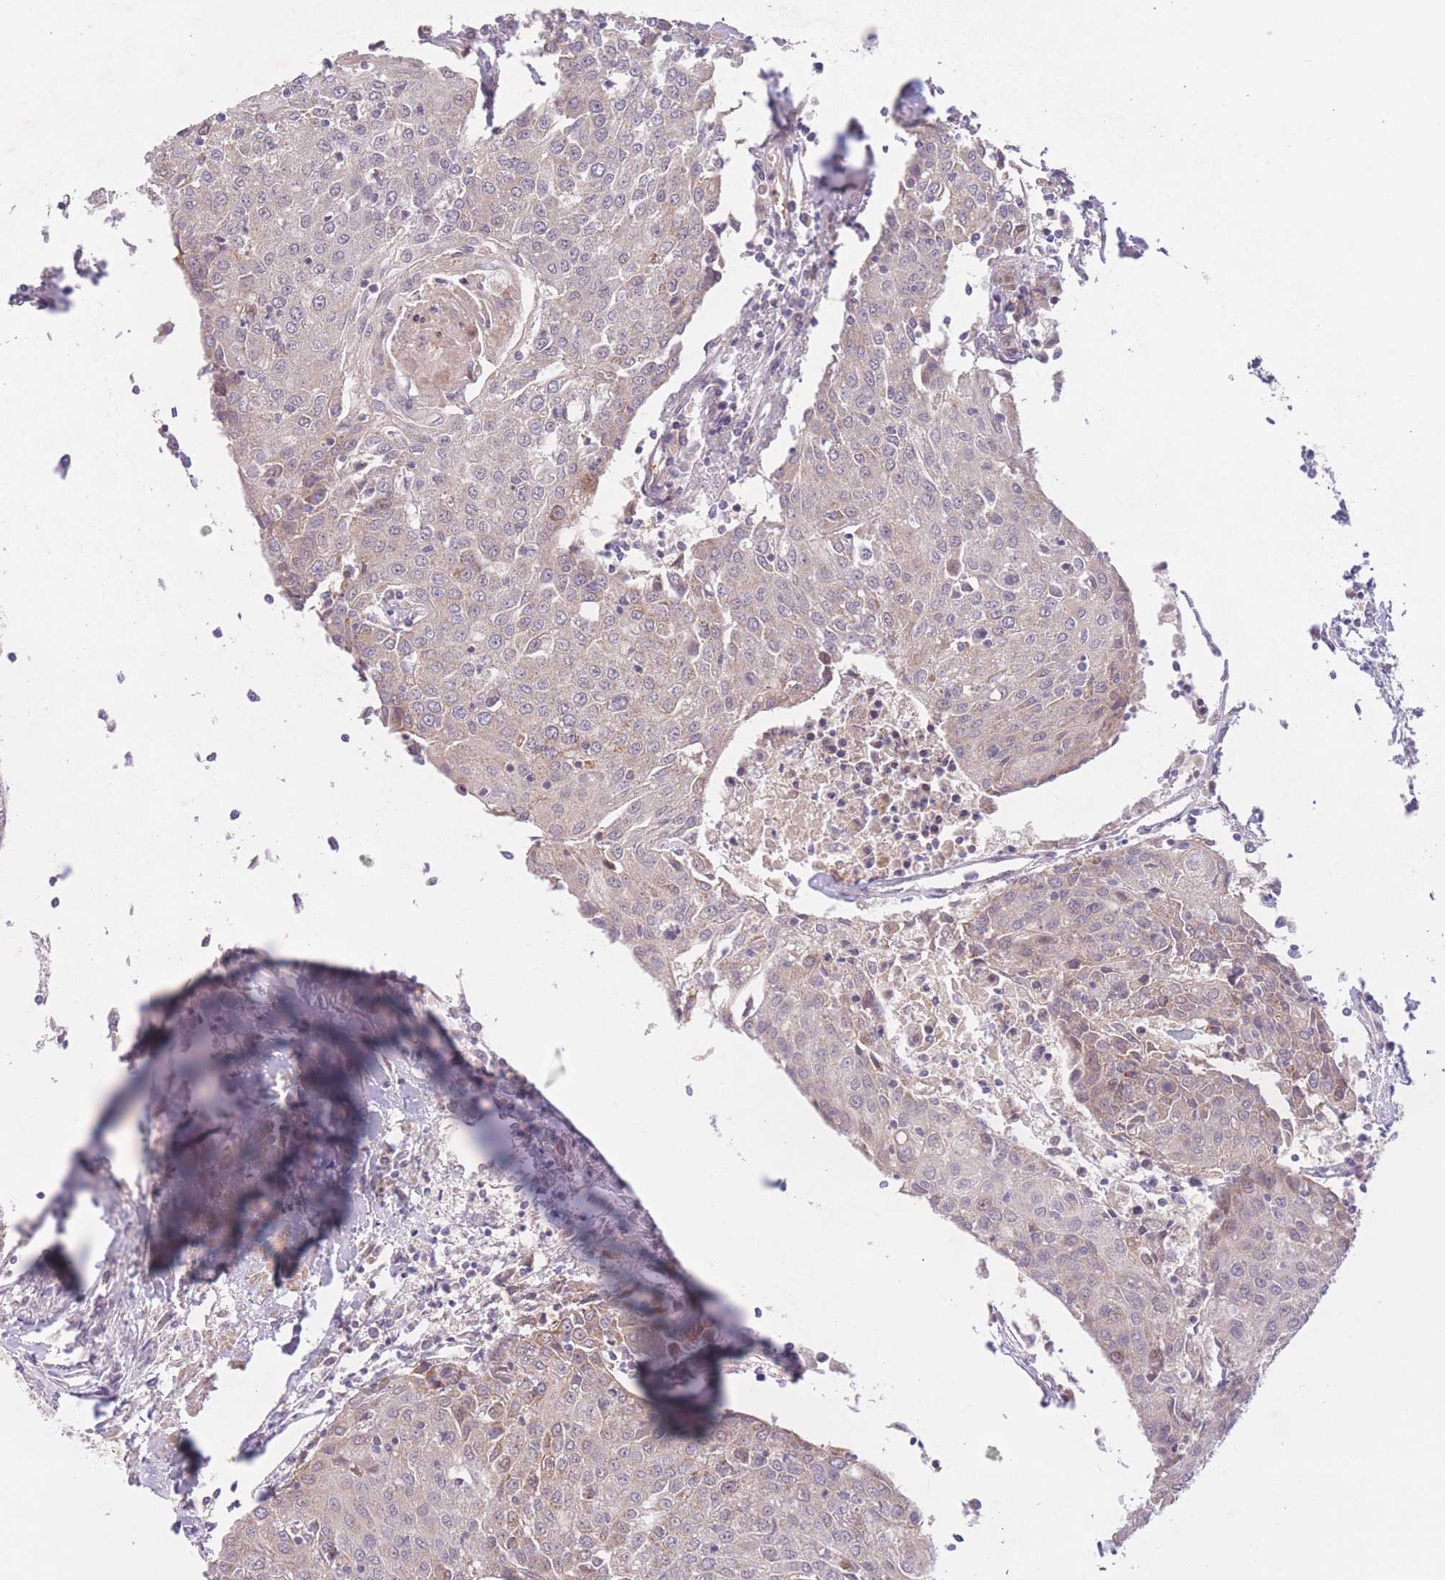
{"staining": {"intensity": "weak", "quantity": "25%-75%", "location": "cytoplasmic/membranous"}, "tissue": "urothelial cancer", "cell_type": "Tumor cells", "image_type": "cancer", "snomed": [{"axis": "morphology", "description": "Urothelial carcinoma, High grade"}, {"axis": "topography", "description": "Urinary bladder"}], "caption": "Approximately 25%-75% of tumor cells in urothelial cancer reveal weak cytoplasmic/membranous protein staining as visualized by brown immunohistochemical staining.", "gene": "FUT5", "patient": {"sex": "female", "age": 85}}